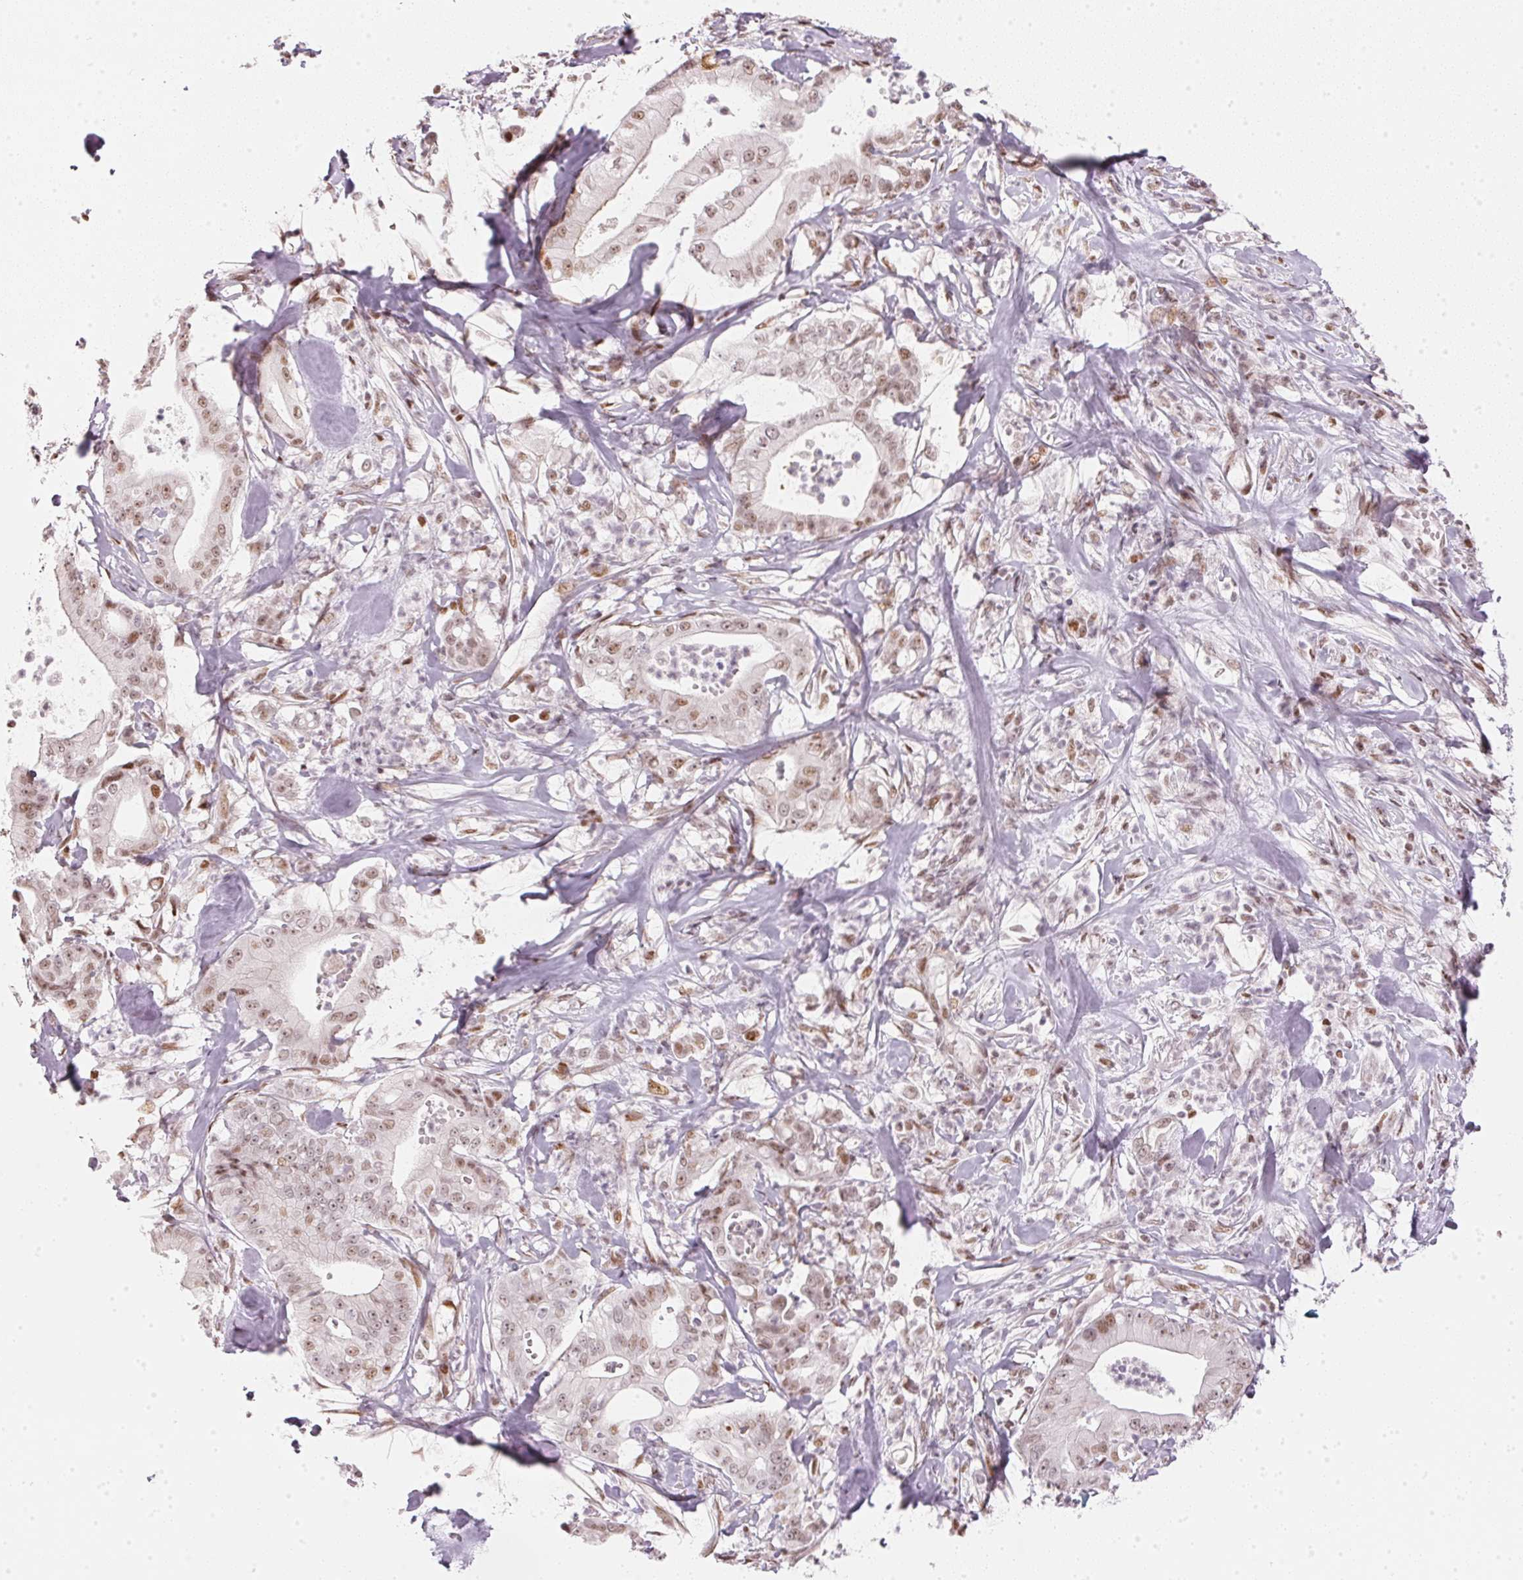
{"staining": {"intensity": "weak", "quantity": "25%-75%", "location": "nuclear"}, "tissue": "pancreatic cancer", "cell_type": "Tumor cells", "image_type": "cancer", "snomed": [{"axis": "morphology", "description": "Adenocarcinoma, NOS"}, {"axis": "topography", "description": "Pancreas"}], "caption": "This photomicrograph shows adenocarcinoma (pancreatic) stained with immunohistochemistry to label a protein in brown. The nuclear of tumor cells show weak positivity for the protein. Nuclei are counter-stained blue.", "gene": "KAT6A", "patient": {"sex": "male", "age": 71}}